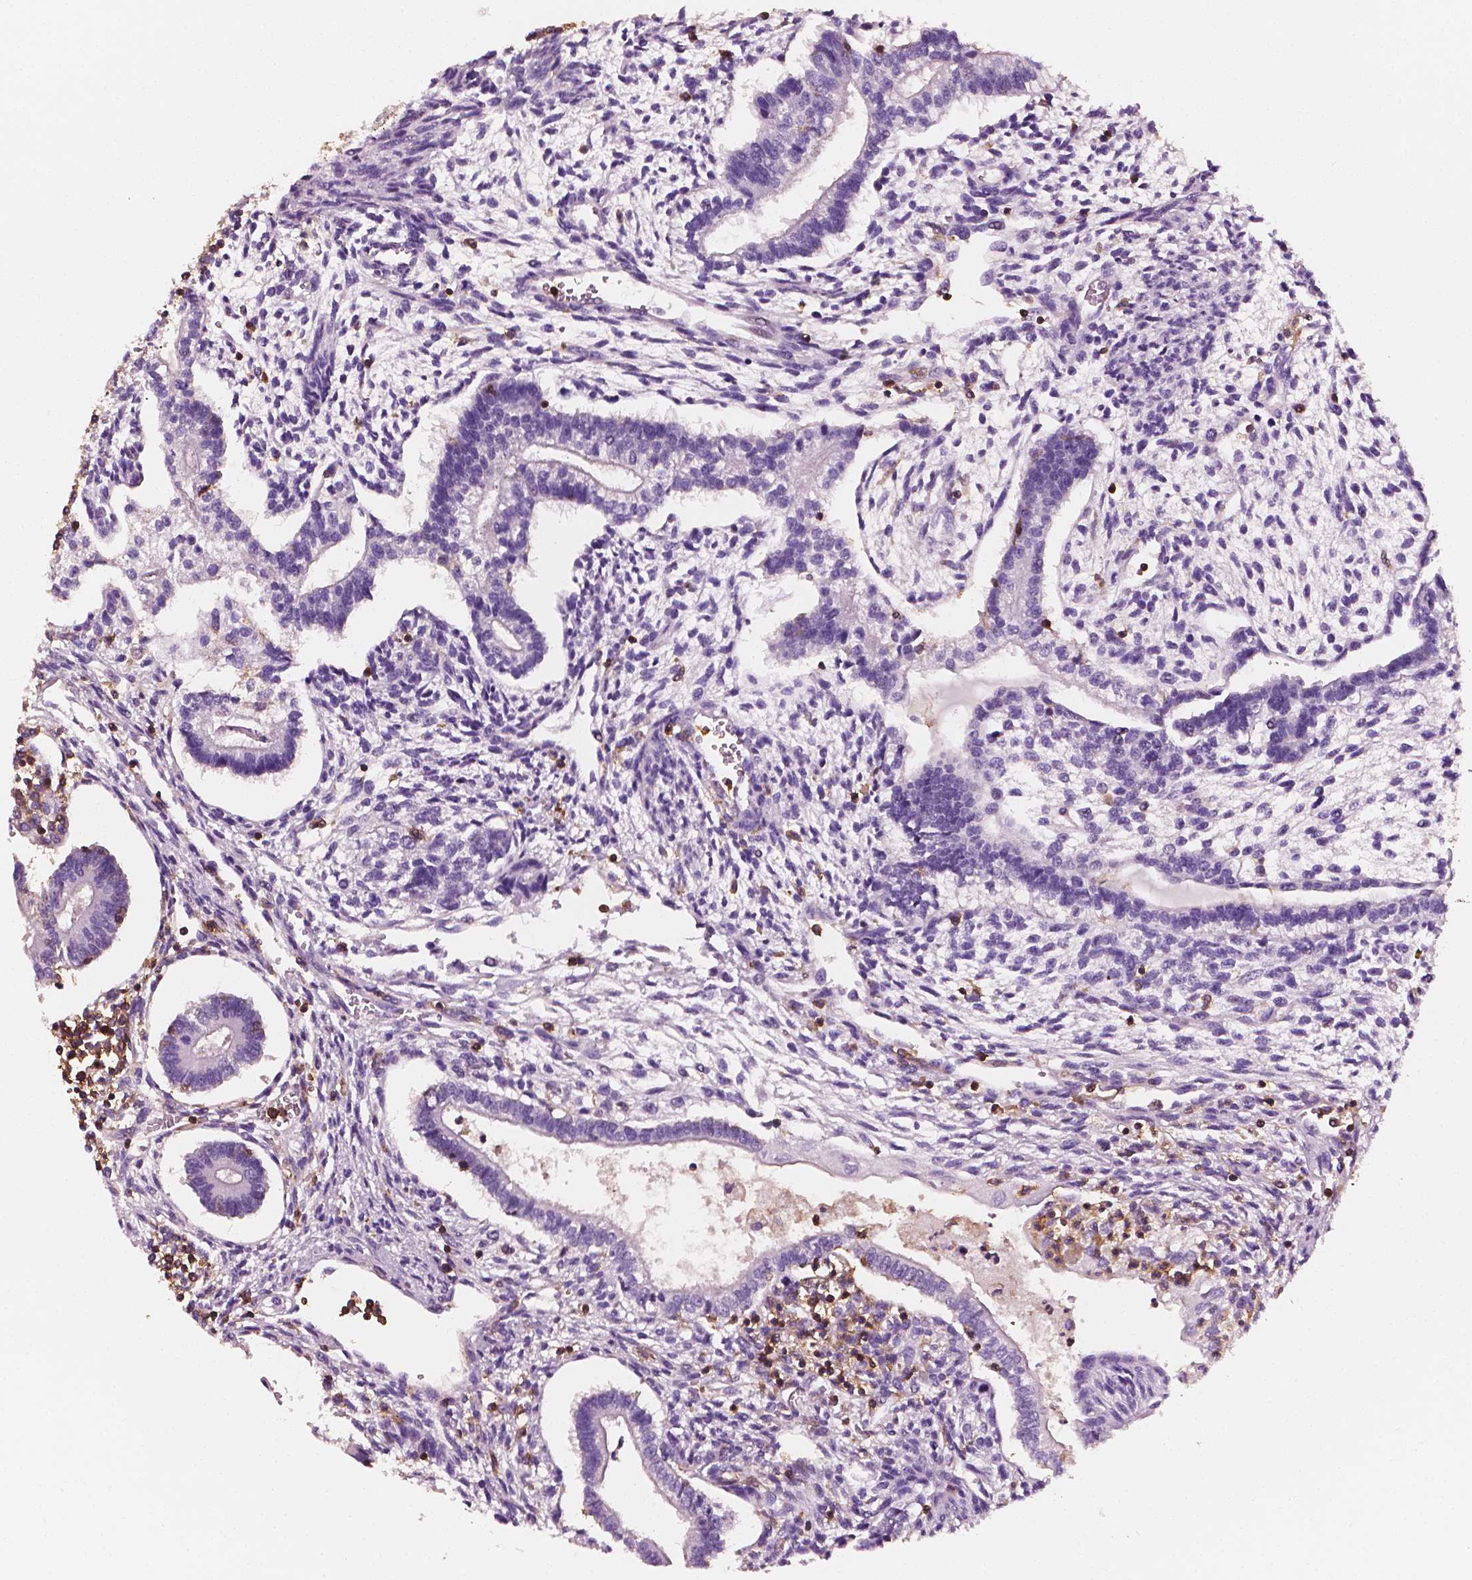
{"staining": {"intensity": "negative", "quantity": "none", "location": "none"}, "tissue": "testis cancer", "cell_type": "Tumor cells", "image_type": "cancer", "snomed": [{"axis": "morphology", "description": "Carcinoma, Embryonal, NOS"}, {"axis": "topography", "description": "Testis"}], "caption": "The histopathology image shows no significant staining in tumor cells of testis cancer.", "gene": "PTPRC", "patient": {"sex": "male", "age": 37}}